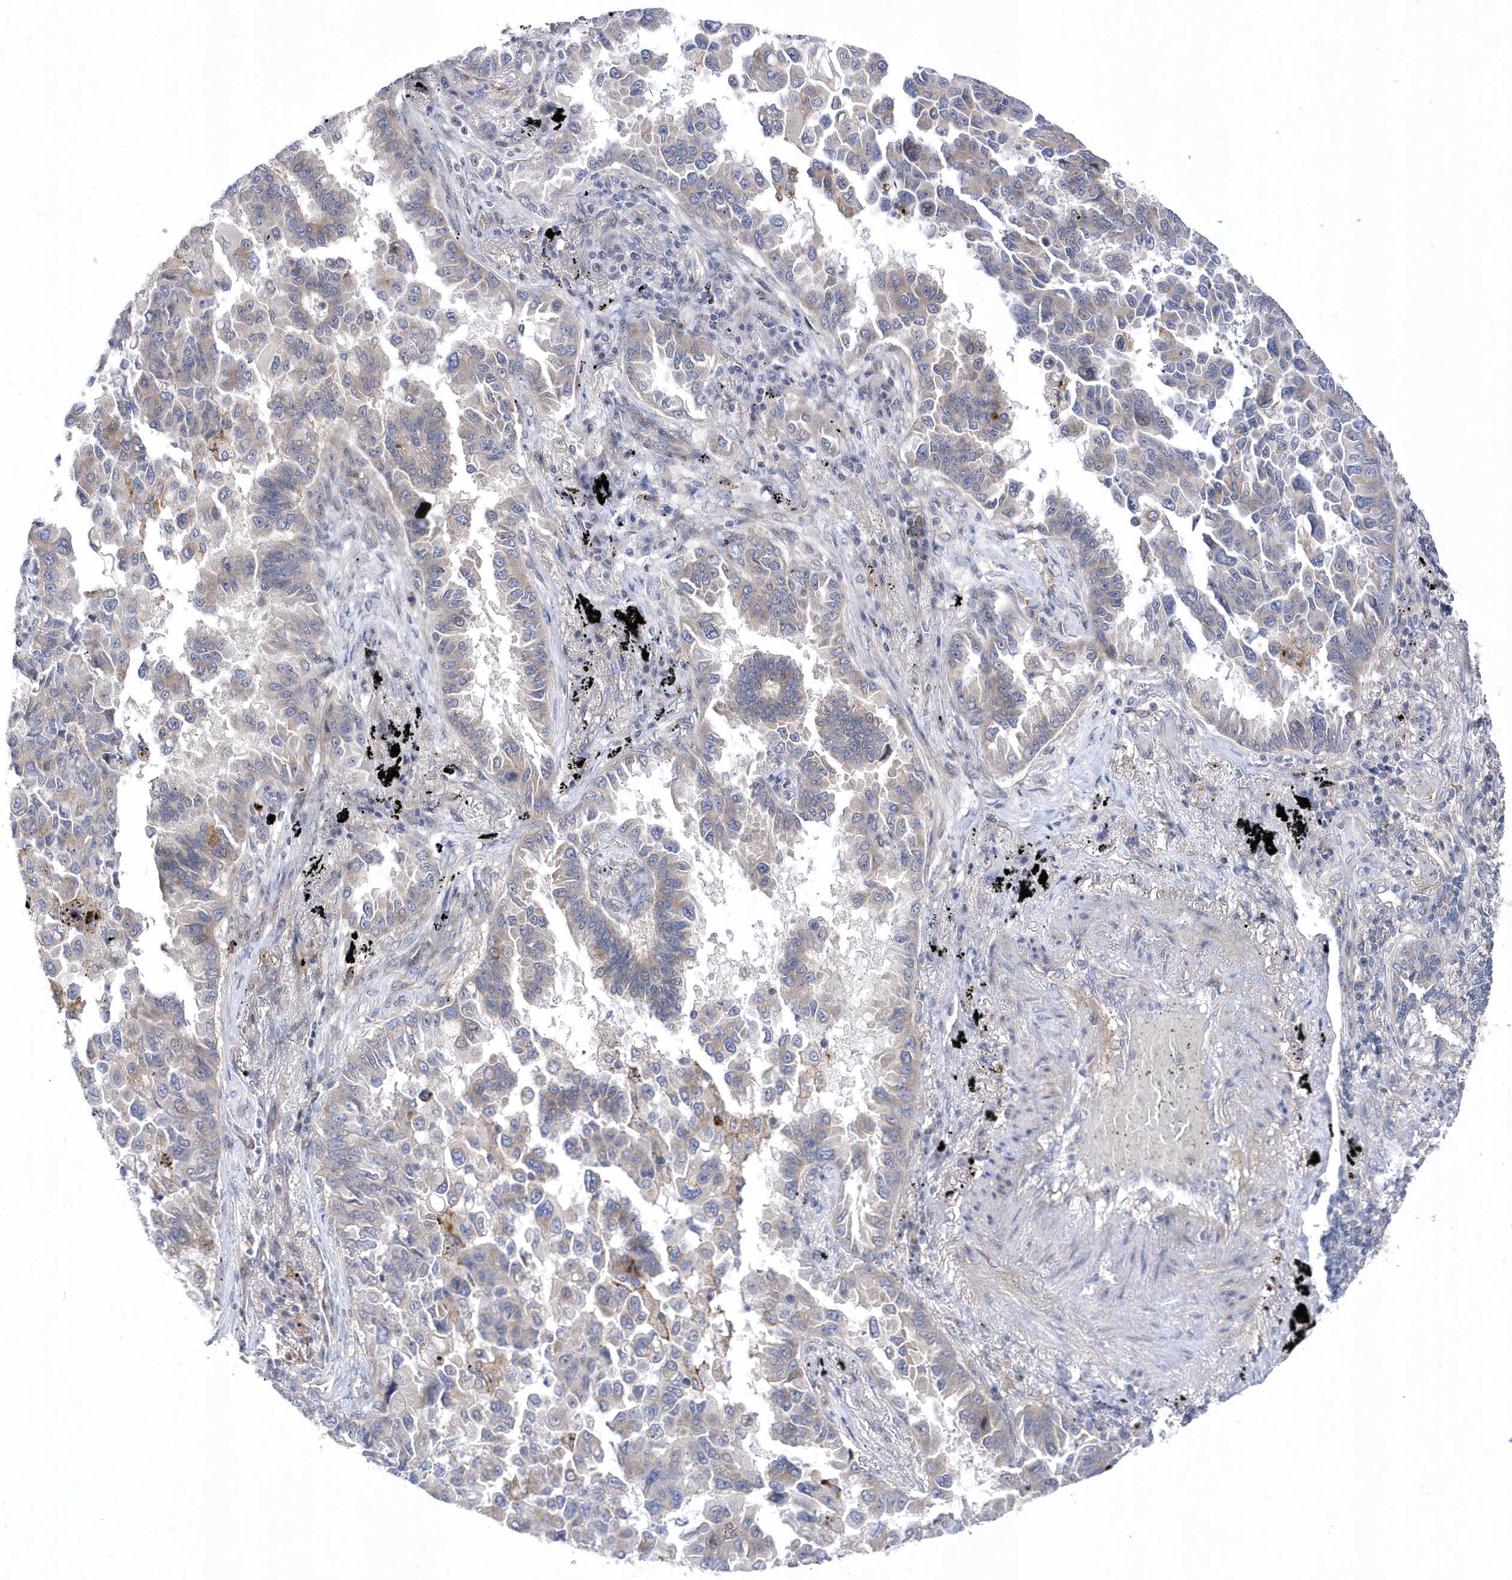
{"staining": {"intensity": "weak", "quantity": "<25%", "location": "cytoplasmic/membranous"}, "tissue": "lung cancer", "cell_type": "Tumor cells", "image_type": "cancer", "snomed": [{"axis": "morphology", "description": "Adenocarcinoma, NOS"}, {"axis": "topography", "description": "Lung"}], "caption": "IHC micrograph of human lung cancer (adenocarcinoma) stained for a protein (brown), which shows no staining in tumor cells.", "gene": "LONRF2", "patient": {"sex": "female", "age": 67}}